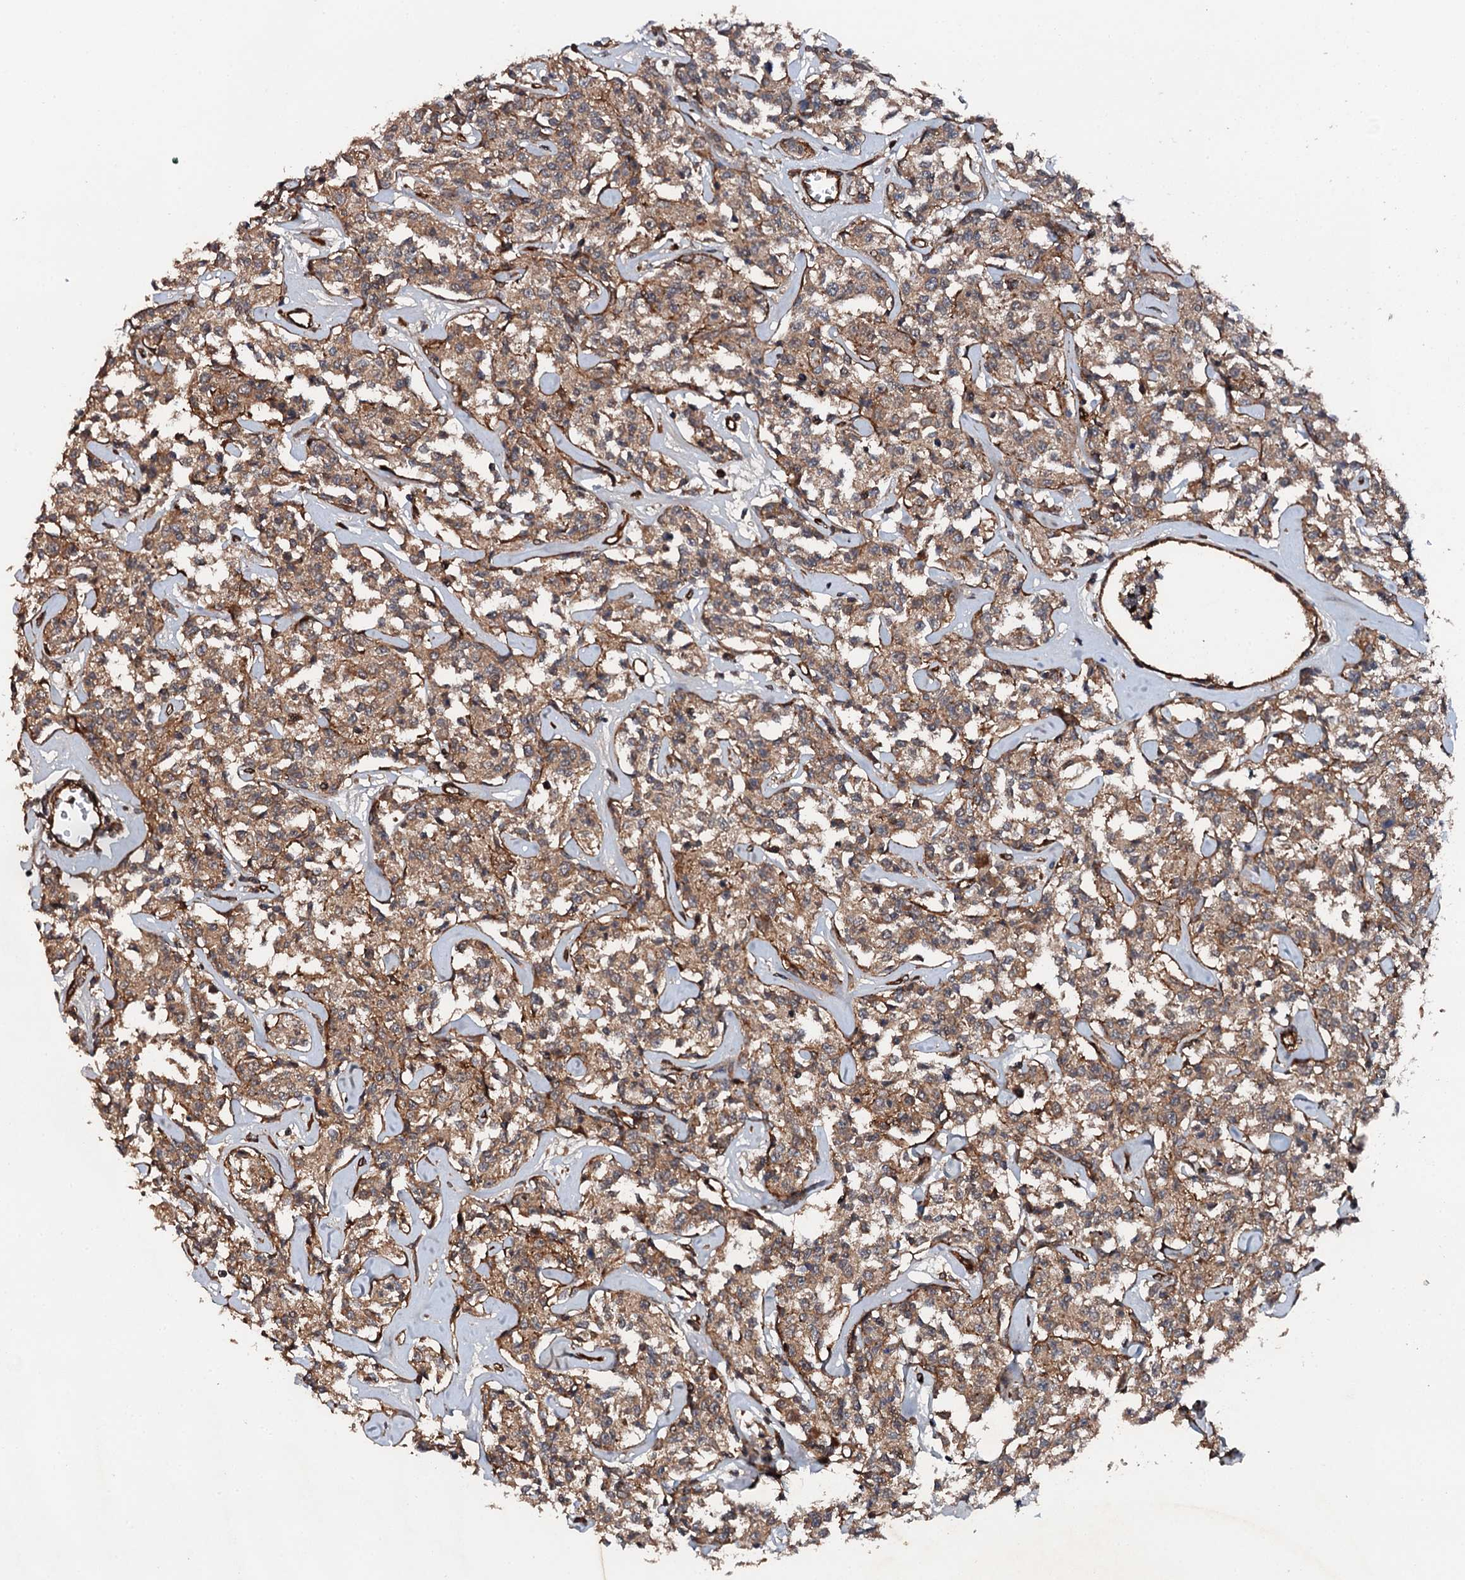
{"staining": {"intensity": "moderate", "quantity": ">75%", "location": "cytoplasmic/membranous"}, "tissue": "lymphoma", "cell_type": "Tumor cells", "image_type": "cancer", "snomed": [{"axis": "morphology", "description": "Malignant lymphoma, non-Hodgkin's type, Low grade"}, {"axis": "topography", "description": "Small intestine"}], "caption": "Human lymphoma stained with a protein marker exhibits moderate staining in tumor cells.", "gene": "FLYWCH1", "patient": {"sex": "female", "age": 59}}